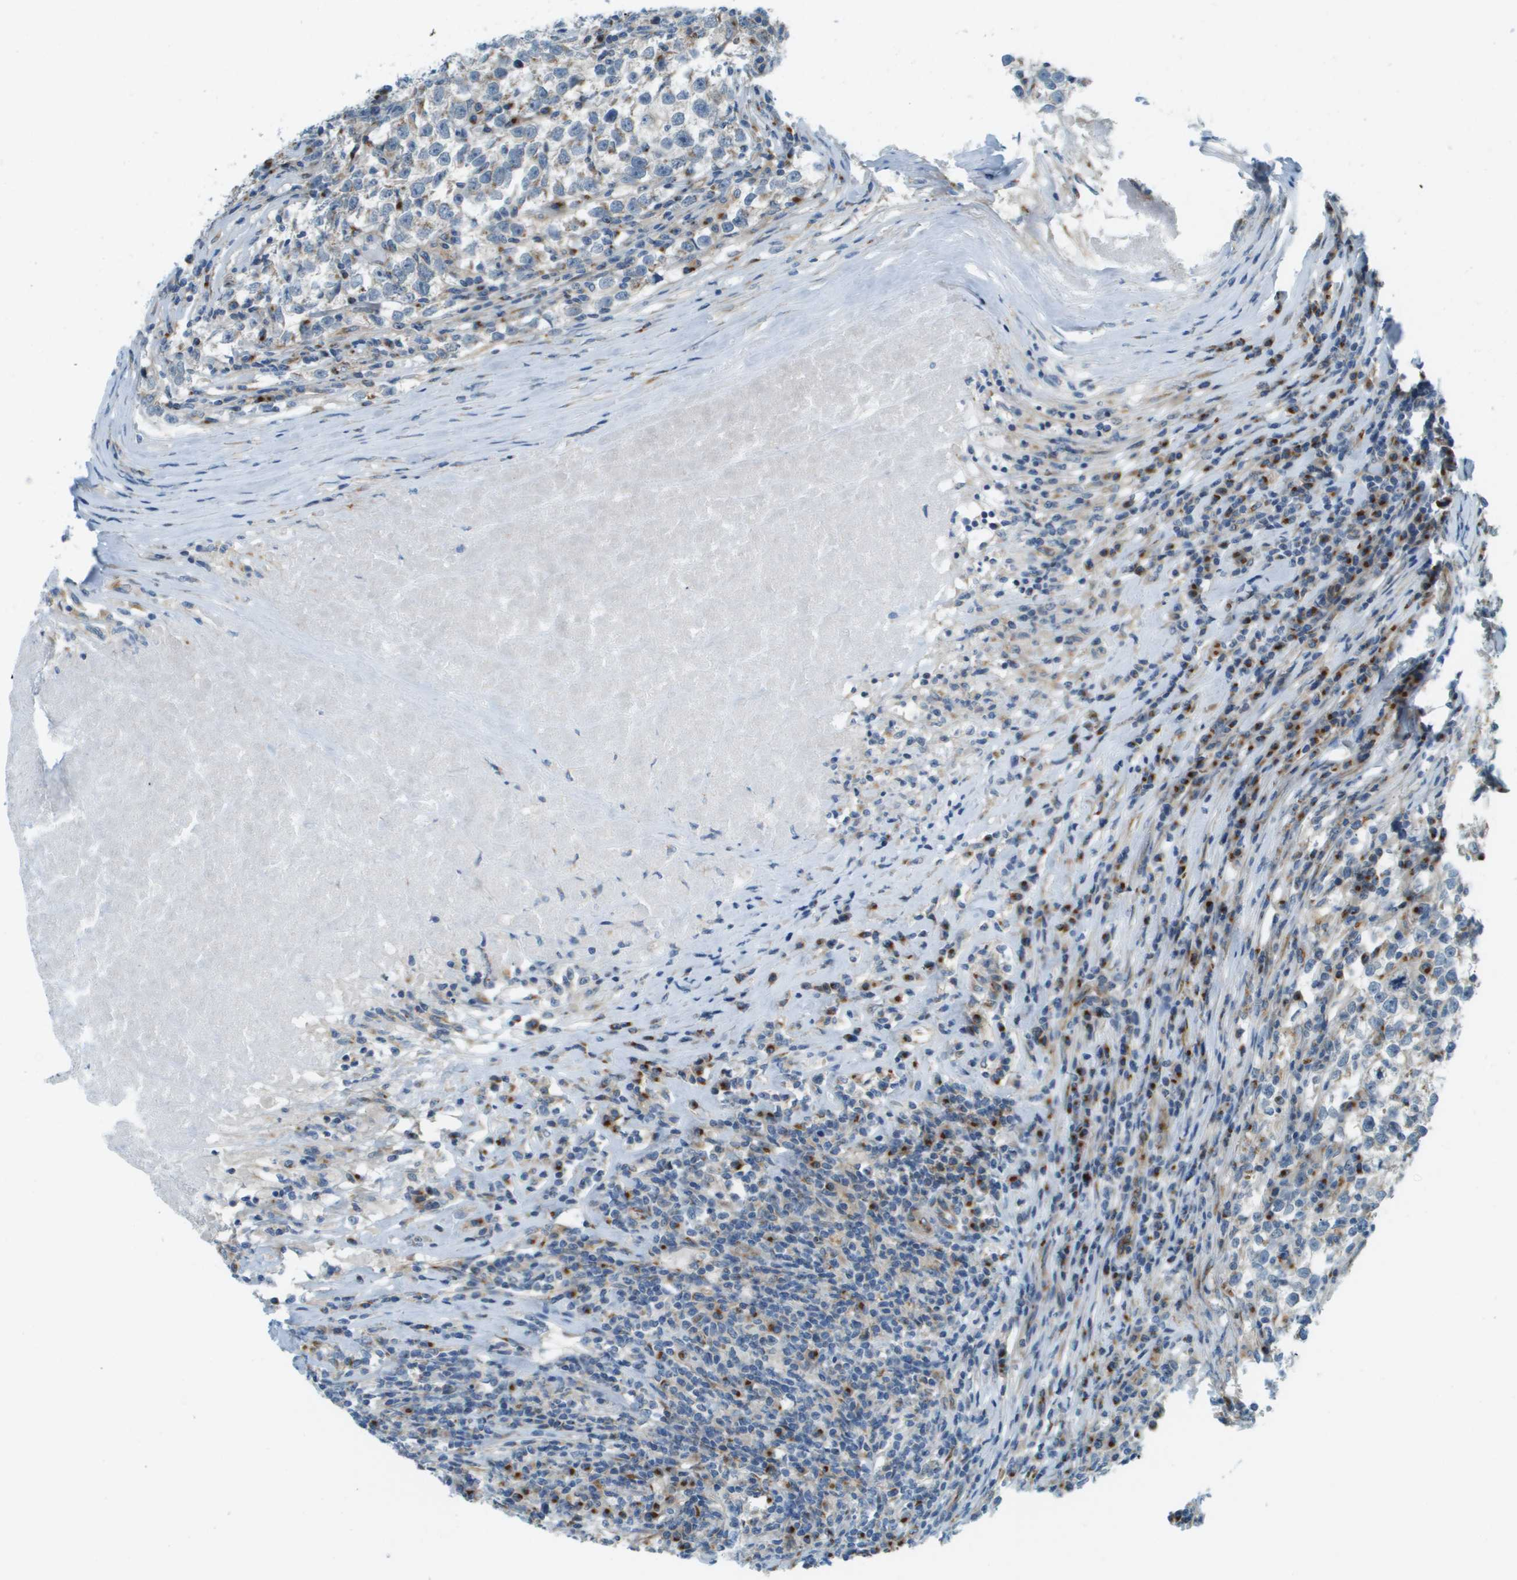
{"staining": {"intensity": "negative", "quantity": "none", "location": "none"}, "tissue": "testis cancer", "cell_type": "Tumor cells", "image_type": "cancer", "snomed": [{"axis": "morphology", "description": "Normal tissue, NOS"}, {"axis": "morphology", "description": "Seminoma, NOS"}, {"axis": "topography", "description": "Testis"}], "caption": "Tumor cells are negative for brown protein staining in testis seminoma.", "gene": "ACBD3", "patient": {"sex": "male", "age": 43}}